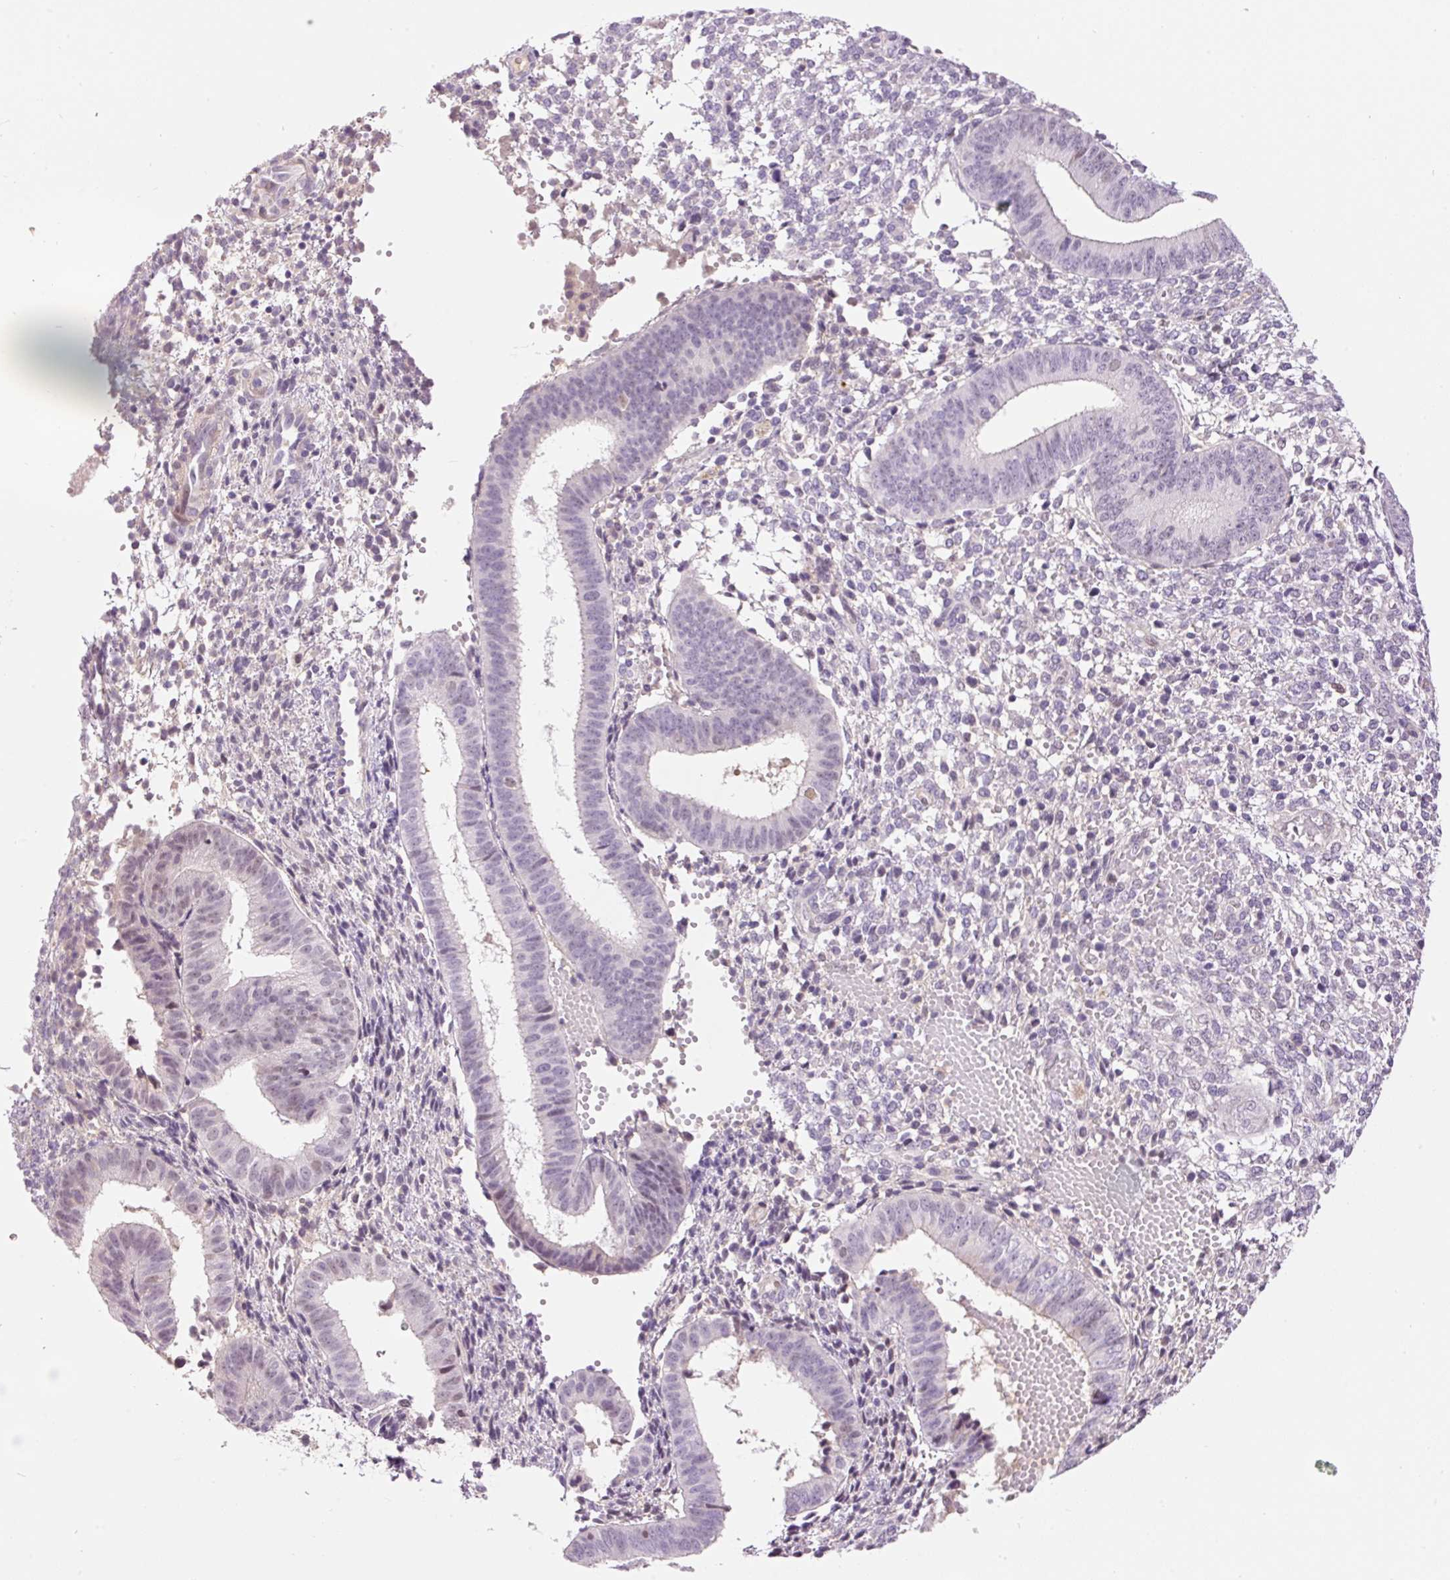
{"staining": {"intensity": "negative", "quantity": "none", "location": "none"}, "tissue": "endometrium", "cell_type": "Cells in endometrial stroma", "image_type": "normal", "snomed": [{"axis": "morphology", "description": "Normal tissue, NOS"}, {"axis": "topography", "description": "Endometrium"}], "caption": "A photomicrograph of endometrium stained for a protein shows no brown staining in cells in endometrial stroma. (DAB immunohistochemistry with hematoxylin counter stain).", "gene": "HNF1A", "patient": {"sex": "female", "age": 49}}